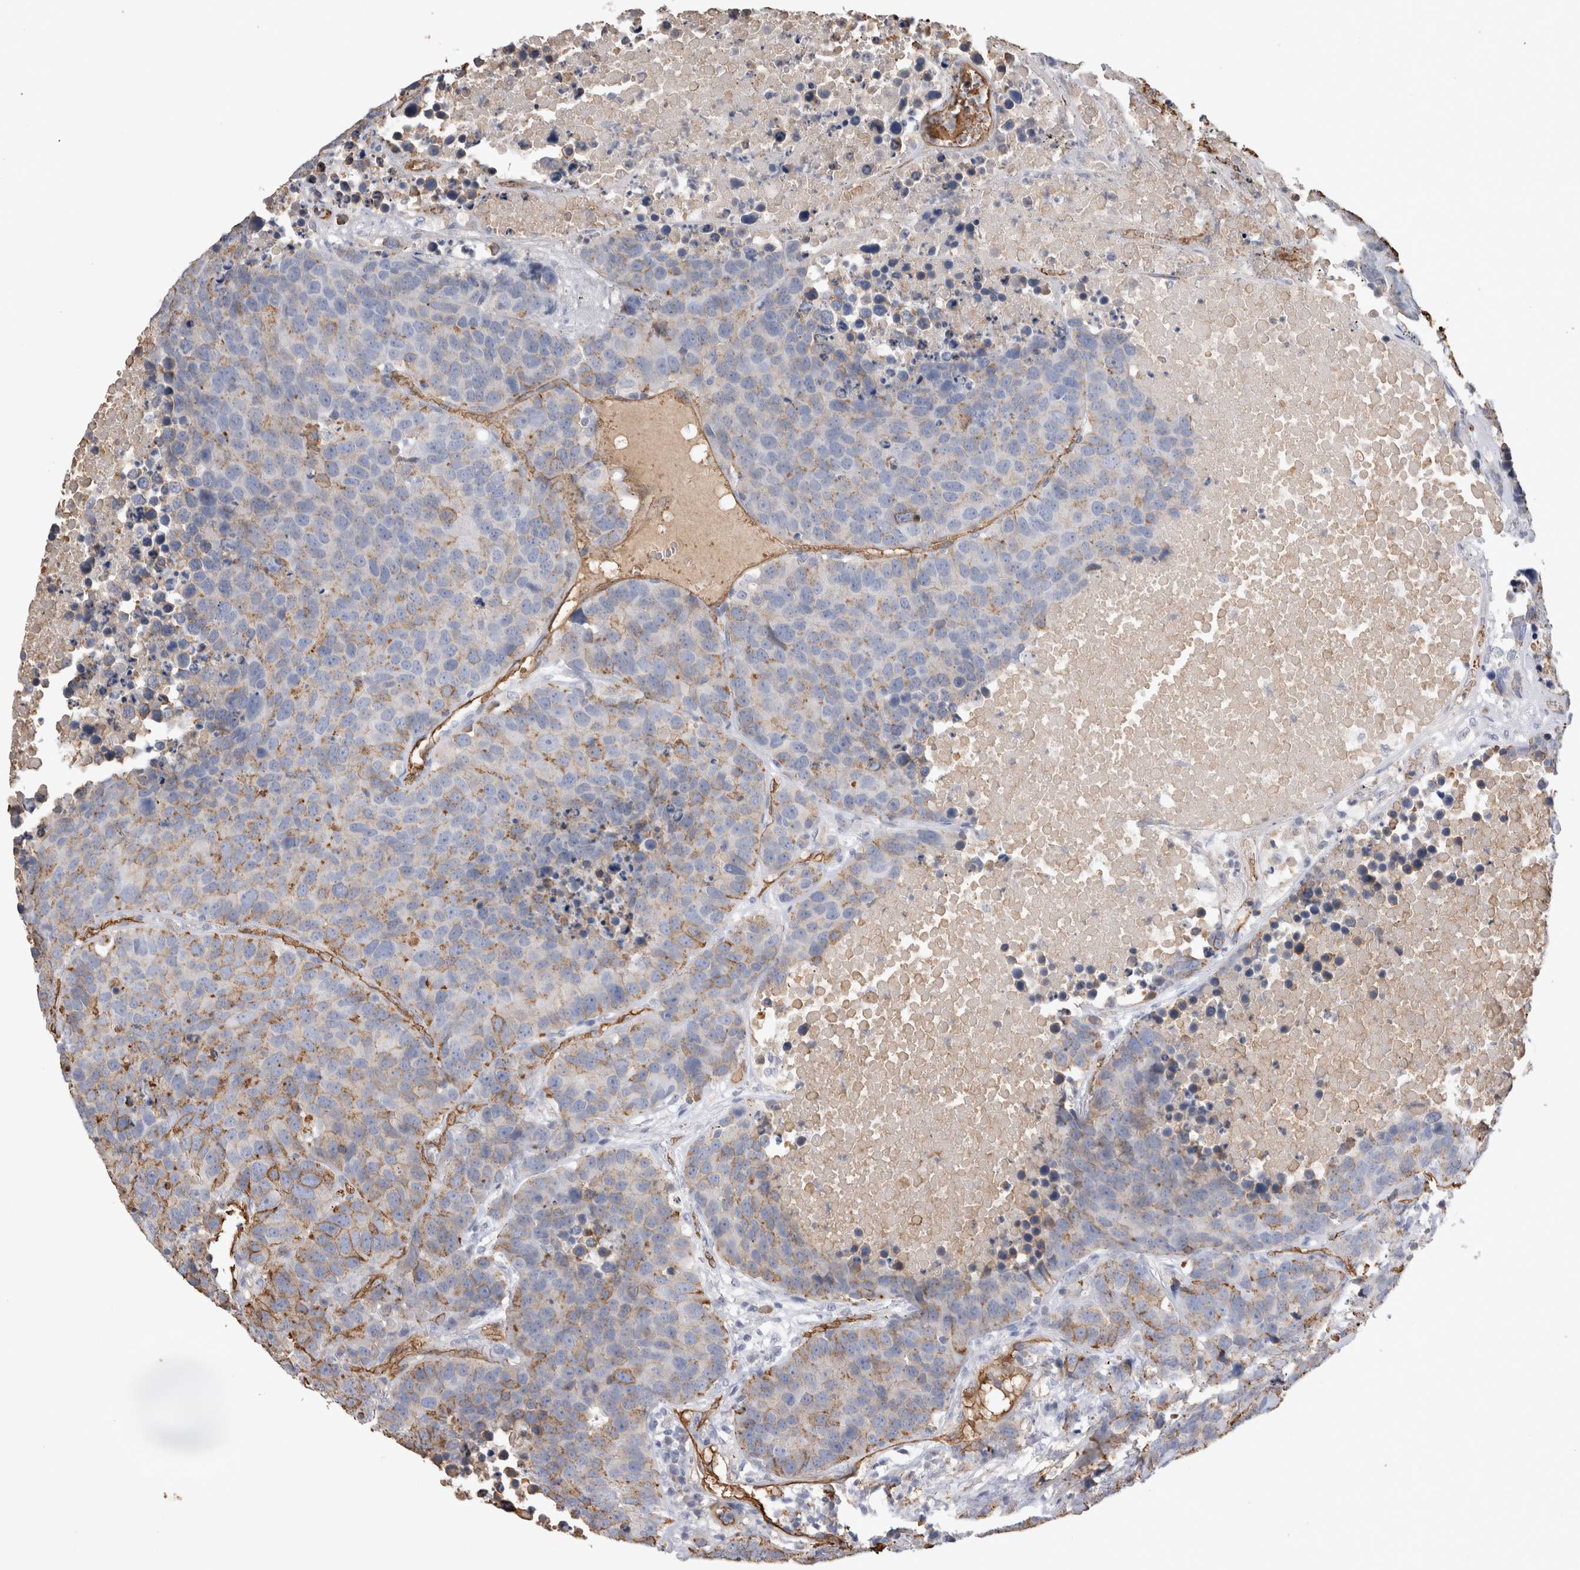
{"staining": {"intensity": "weak", "quantity": "<25%", "location": "cytoplasmic/membranous"}, "tissue": "carcinoid", "cell_type": "Tumor cells", "image_type": "cancer", "snomed": [{"axis": "morphology", "description": "Carcinoid, malignant, NOS"}, {"axis": "topography", "description": "Lung"}], "caption": "Tumor cells are negative for brown protein staining in malignant carcinoid. (Immunohistochemistry (ihc), brightfield microscopy, high magnification).", "gene": "IL17RC", "patient": {"sex": "male", "age": 60}}